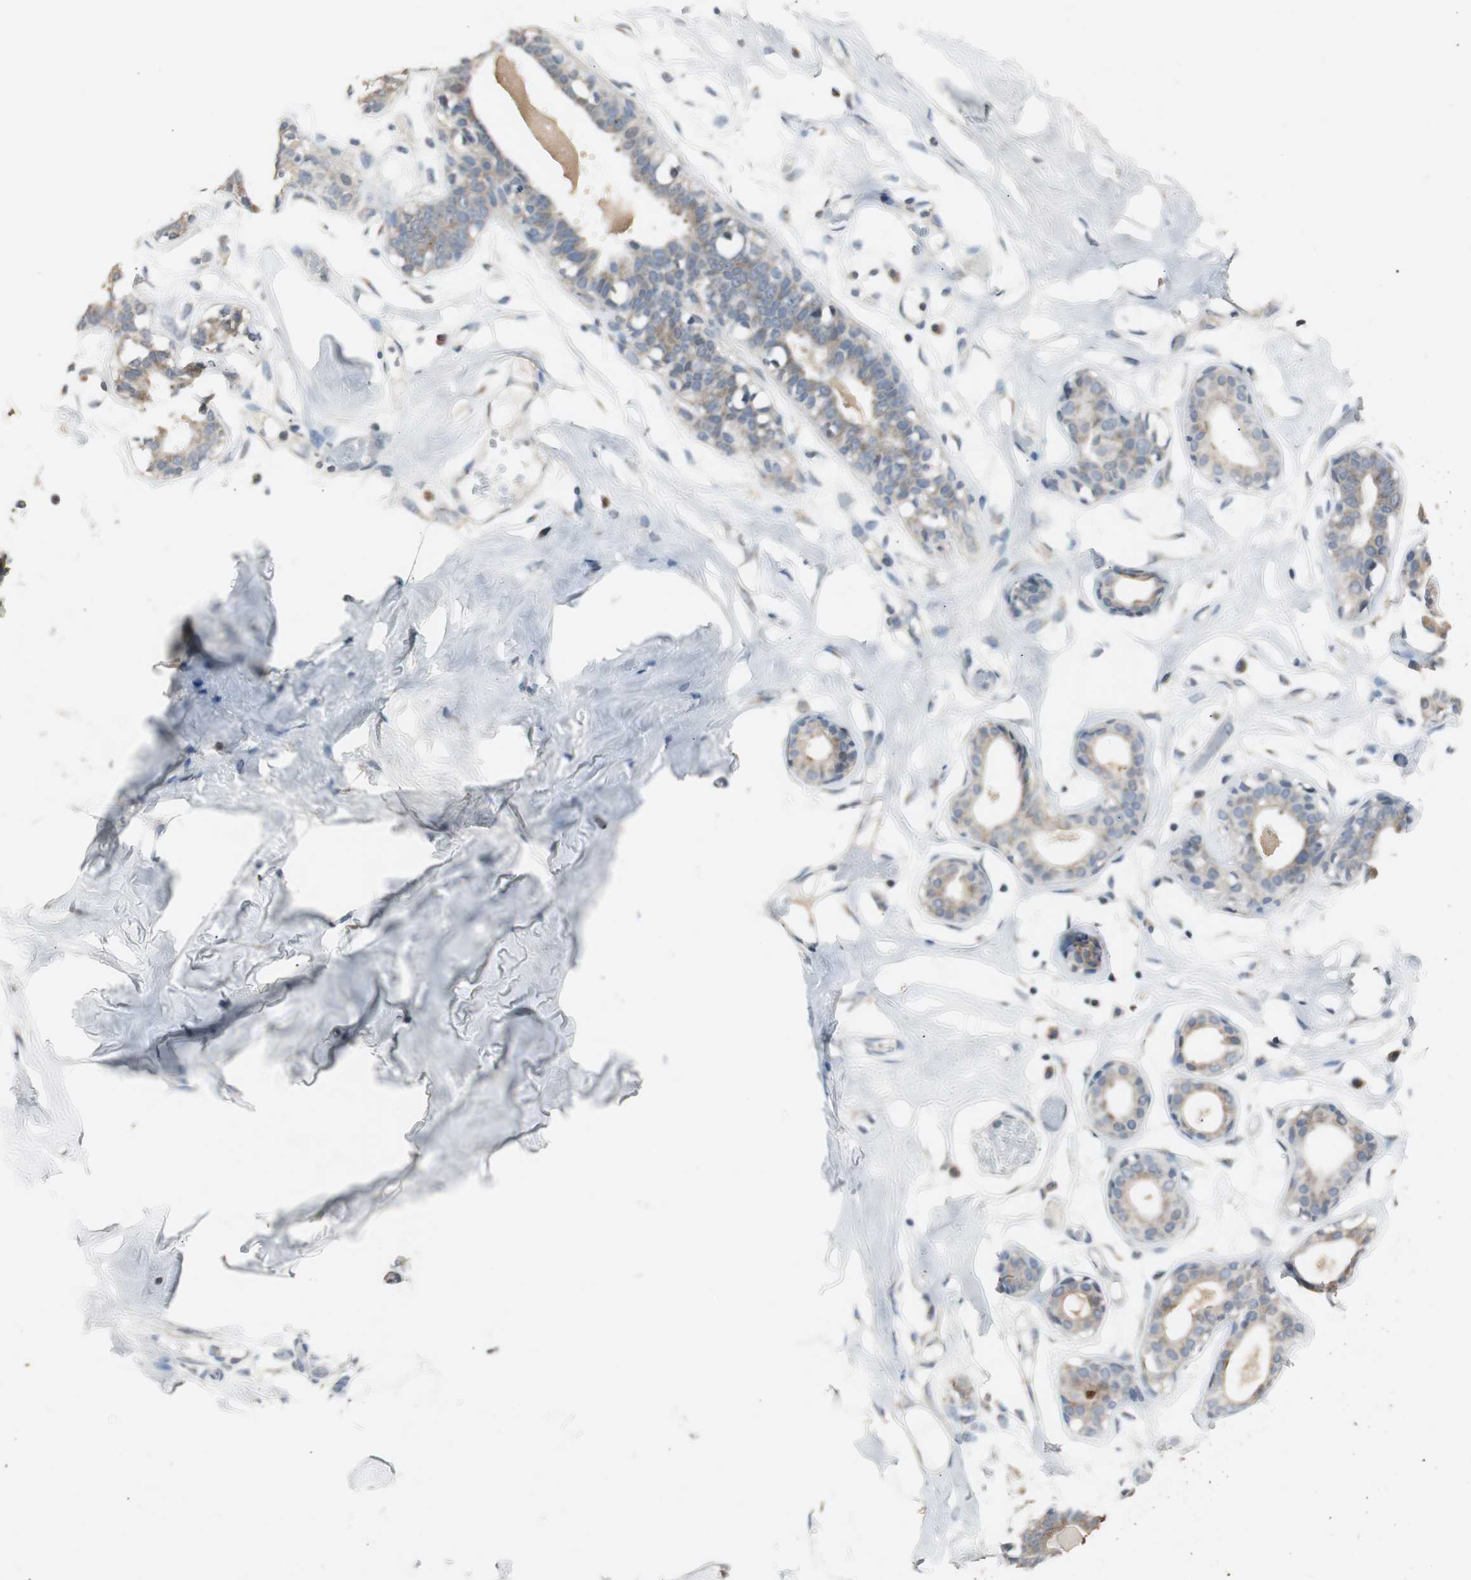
{"staining": {"intensity": "negative", "quantity": "none", "location": "none"}, "tissue": "breast", "cell_type": "Adipocytes", "image_type": "normal", "snomed": [{"axis": "morphology", "description": "Normal tissue, NOS"}, {"axis": "topography", "description": "Breast"}, {"axis": "topography", "description": "Soft tissue"}], "caption": "This is a micrograph of IHC staining of normal breast, which shows no staining in adipocytes.", "gene": "PTPRN2", "patient": {"sex": "female", "age": 25}}